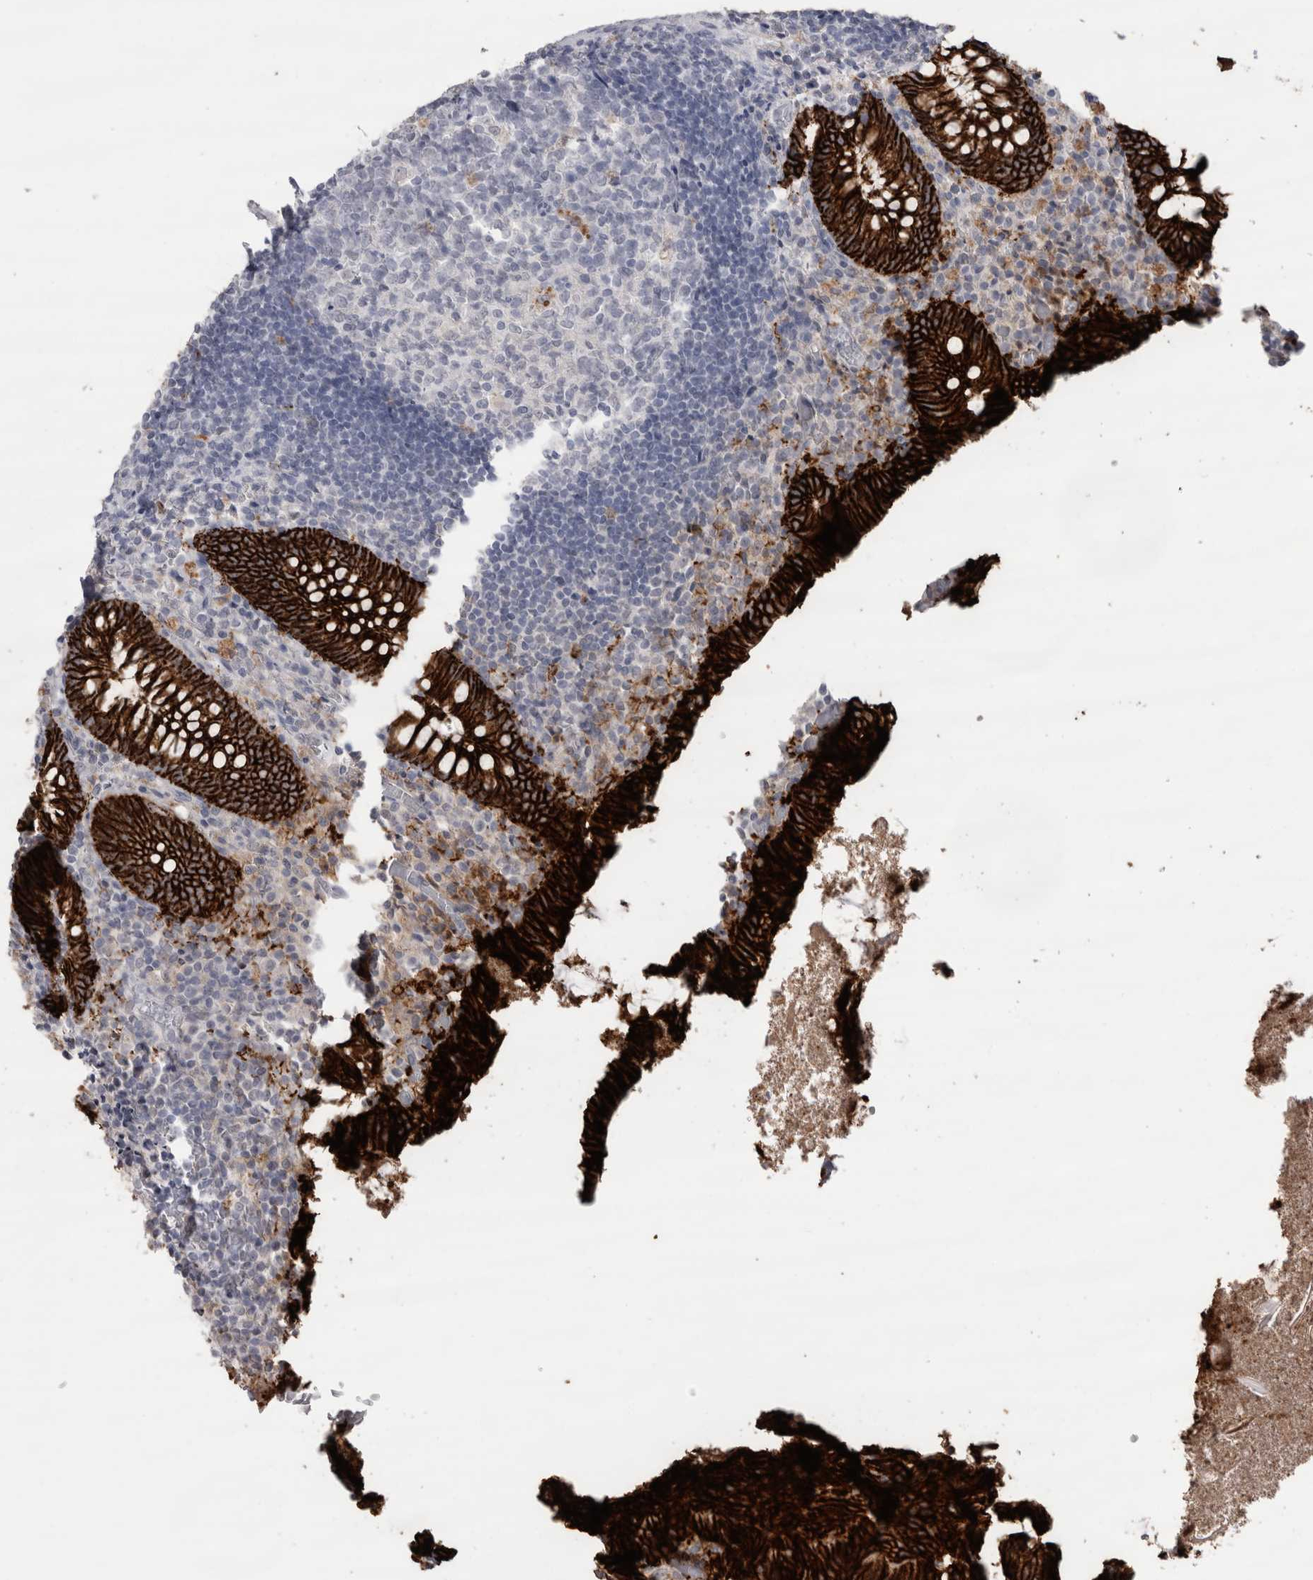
{"staining": {"intensity": "strong", "quantity": ">75%", "location": "cytoplasmic/membranous"}, "tissue": "appendix", "cell_type": "Glandular cells", "image_type": "normal", "snomed": [{"axis": "morphology", "description": "Normal tissue, NOS"}, {"axis": "topography", "description": "Appendix"}], "caption": "There is high levels of strong cytoplasmic/membranous positivity in glandular cells of unremarkable appendix, as demonstrated by immunohistochemical staining (brown color).", "gene": "CDH17", "patient": {"sex": "female", "age": 17}}